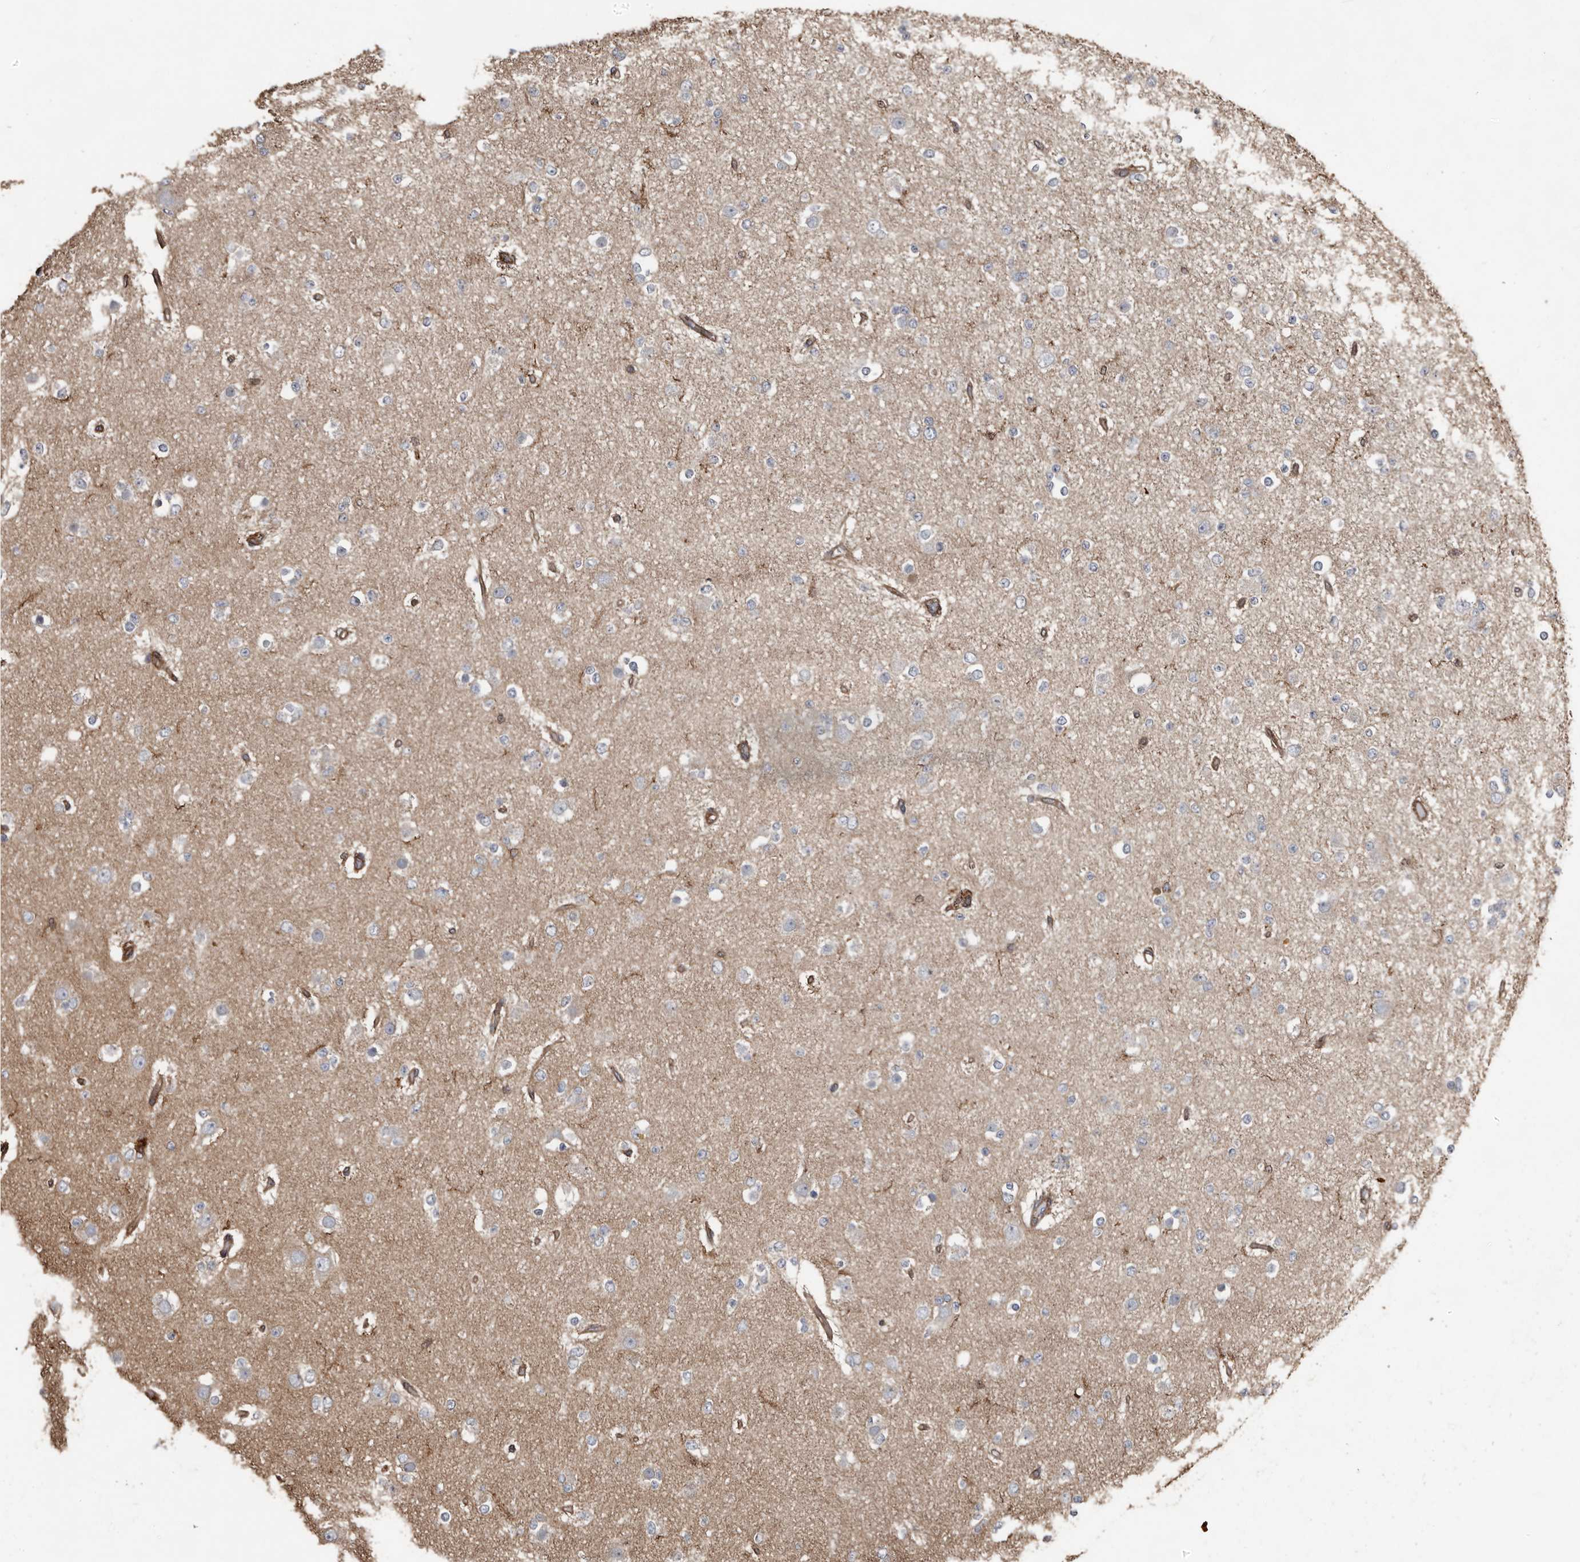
{"staining": {"intensity": "negative", "quantity": "none", "location": "none"}, "tissue": "glioma", "cell_type": "Tumor cells", "image_type": "cancer", "snomed": [{"axis": "morphology", "description": "Glioma, malignant, Low grade"}, {"axis": "topography", "description": "Brain"}], "caption": "Tumor cells are negative for brown protein staining in glioma.", "gene": "DENND6B", "patient": {"sex": "female", "age": 22}}